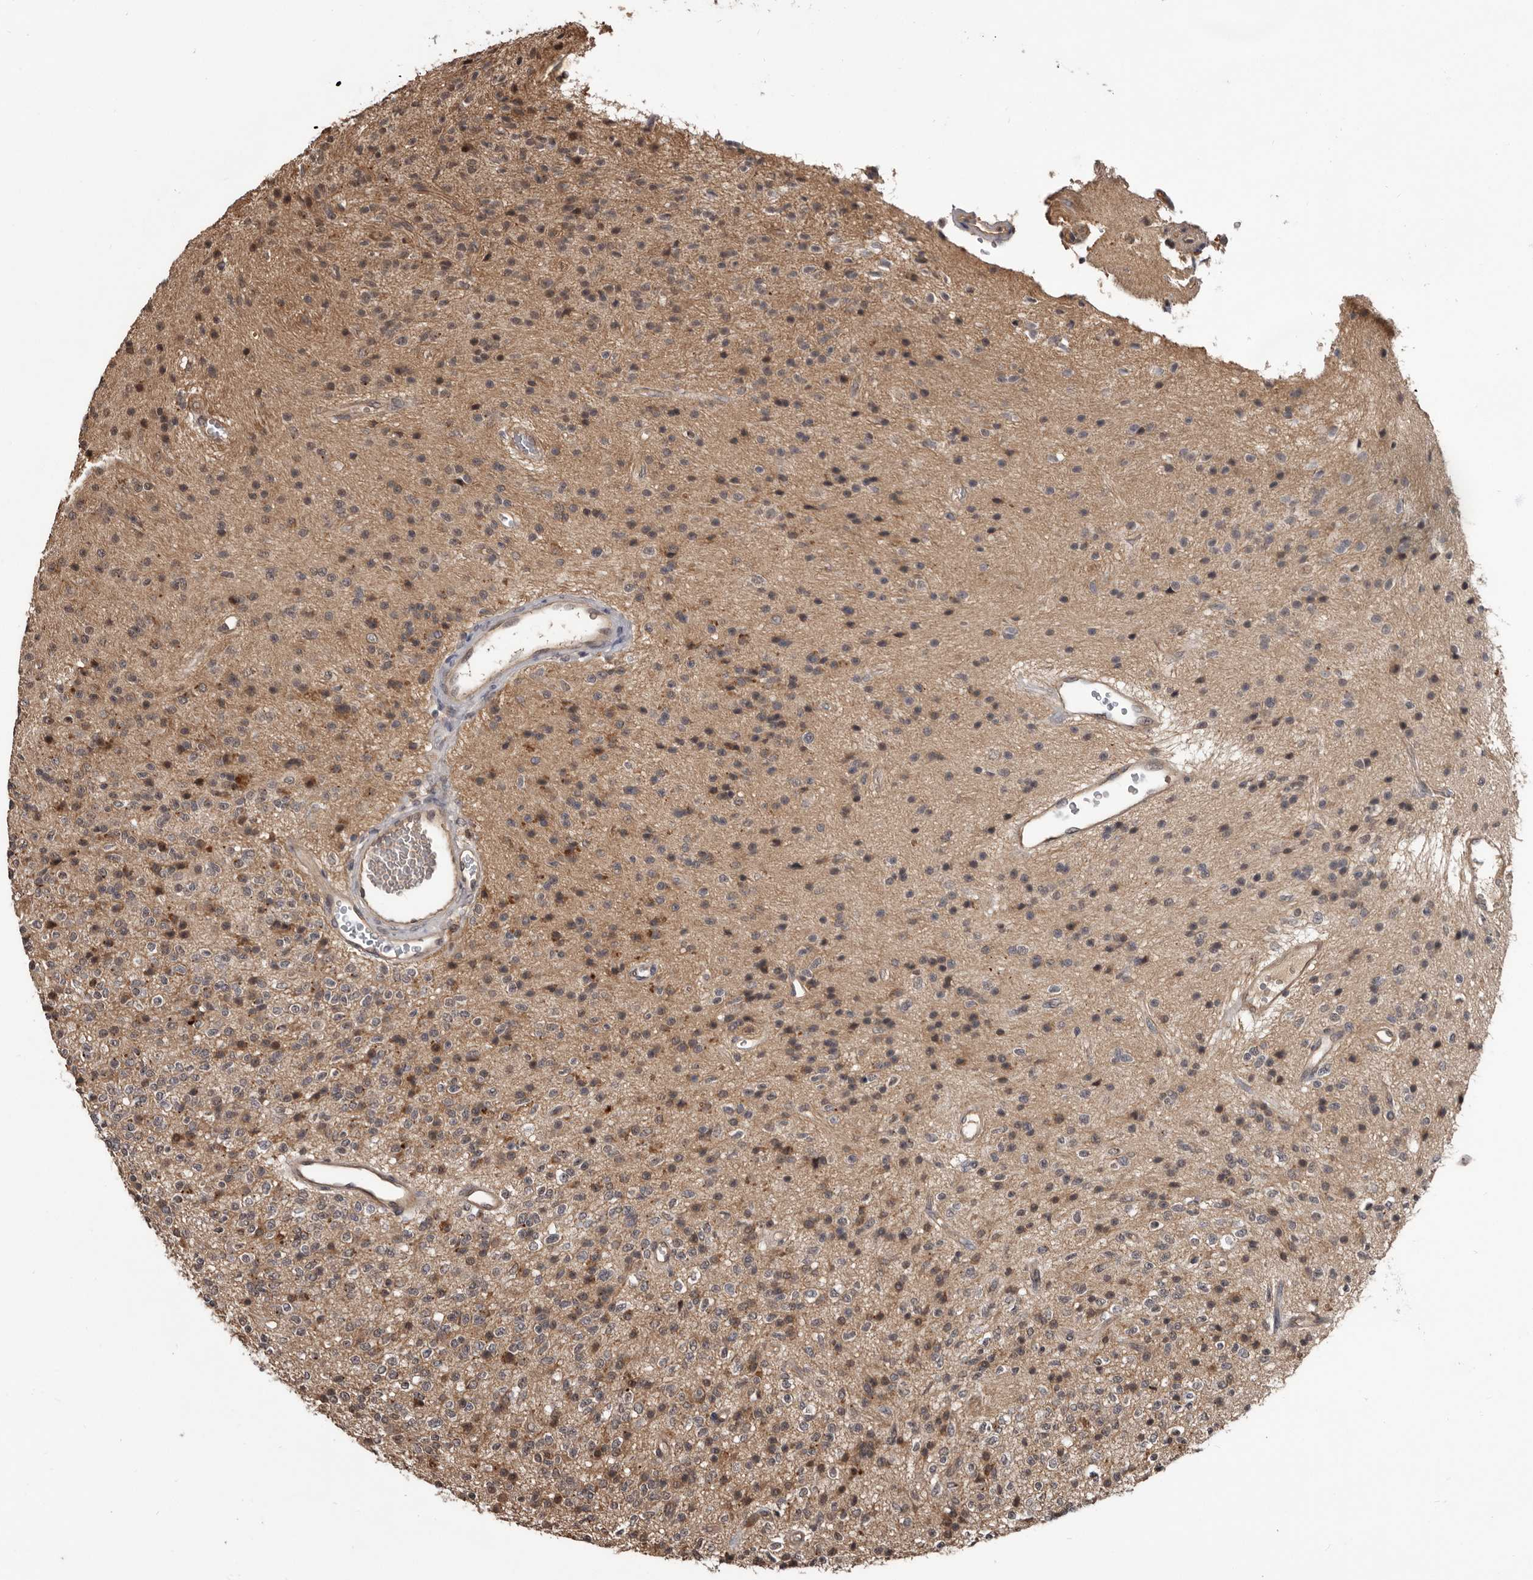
{"staining": {"intensity": "weak", "quantity": "<25%", "location": "cytoplasmic/membranous,nuclear"}, "tissue": "glioma", "cell_type": "Tumor cells", "image_type": "cancer", "snomed": [{"axis": "morphology", "description": "Glioma, malignant, High grade"}, {"axis": "topography", "description": "Brain"}], "caption": "A photomicrograph of human glioma is negative for staining in tumor cells.", "gene": "AHR", "patient": {"sex": "male", "age": 34}}